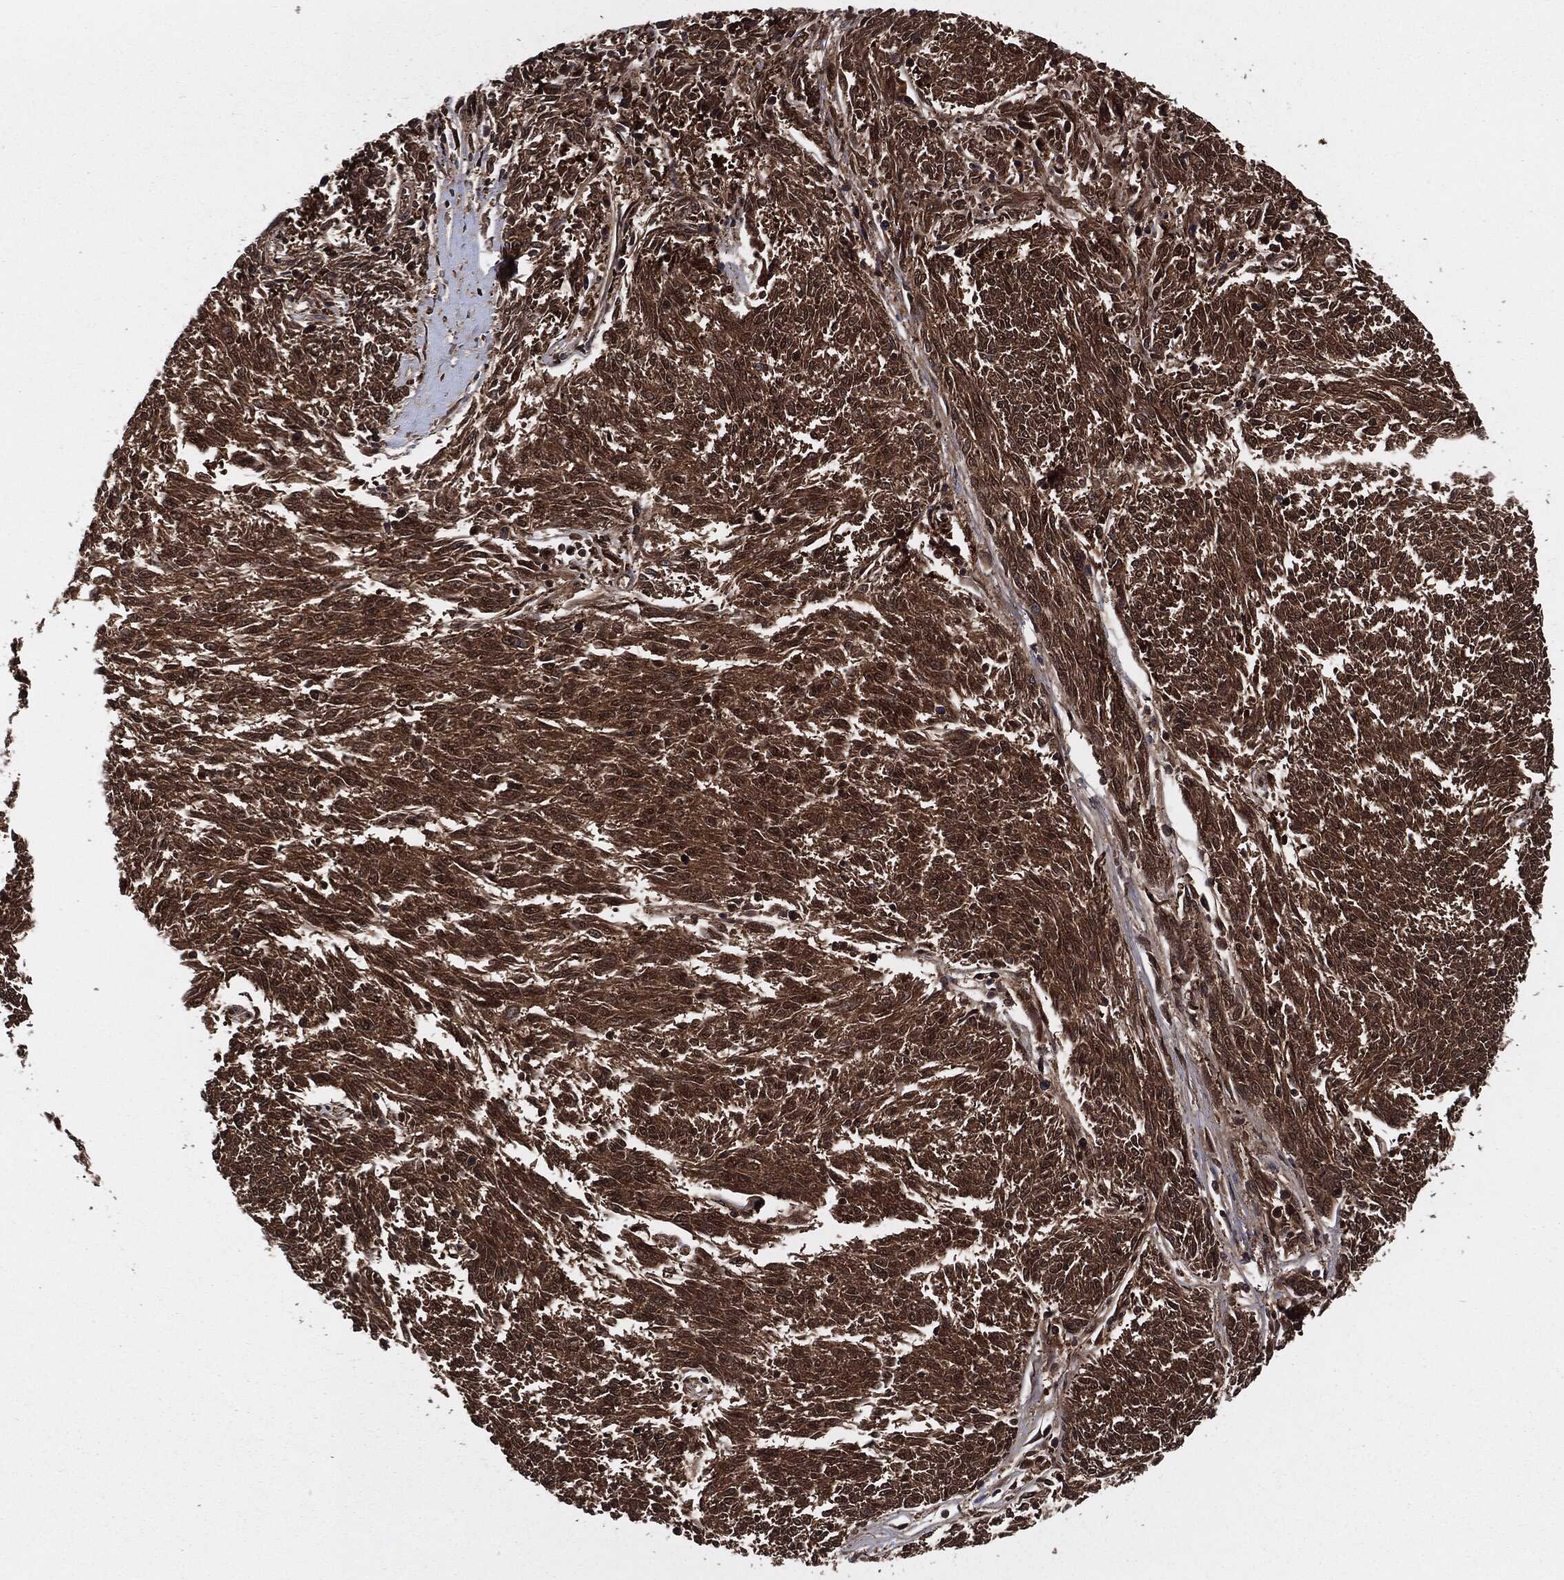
{"staining": {"intensity": "strong", "quantity": ">75%", "location": "cytoplasmic/membranous"}, "tissue": "melanoma", "cell_type": "Tumor cells", "image_type": "cancer", "snomed": [{"axis": "morphology", "description": "Malignant melanoma, NOS"}, {"axis": "topography", "description": "Skin"}], "caption": "IHC (DAB (3,3'-diaminobenzidine)) staining of human malignant melanoma exhibits strong cytoplasmic/membranous protein staining in approximately >75% of tumor cells.", "gene": "XPNPEP1", "patient": {"sex": "female", "age": 72}}